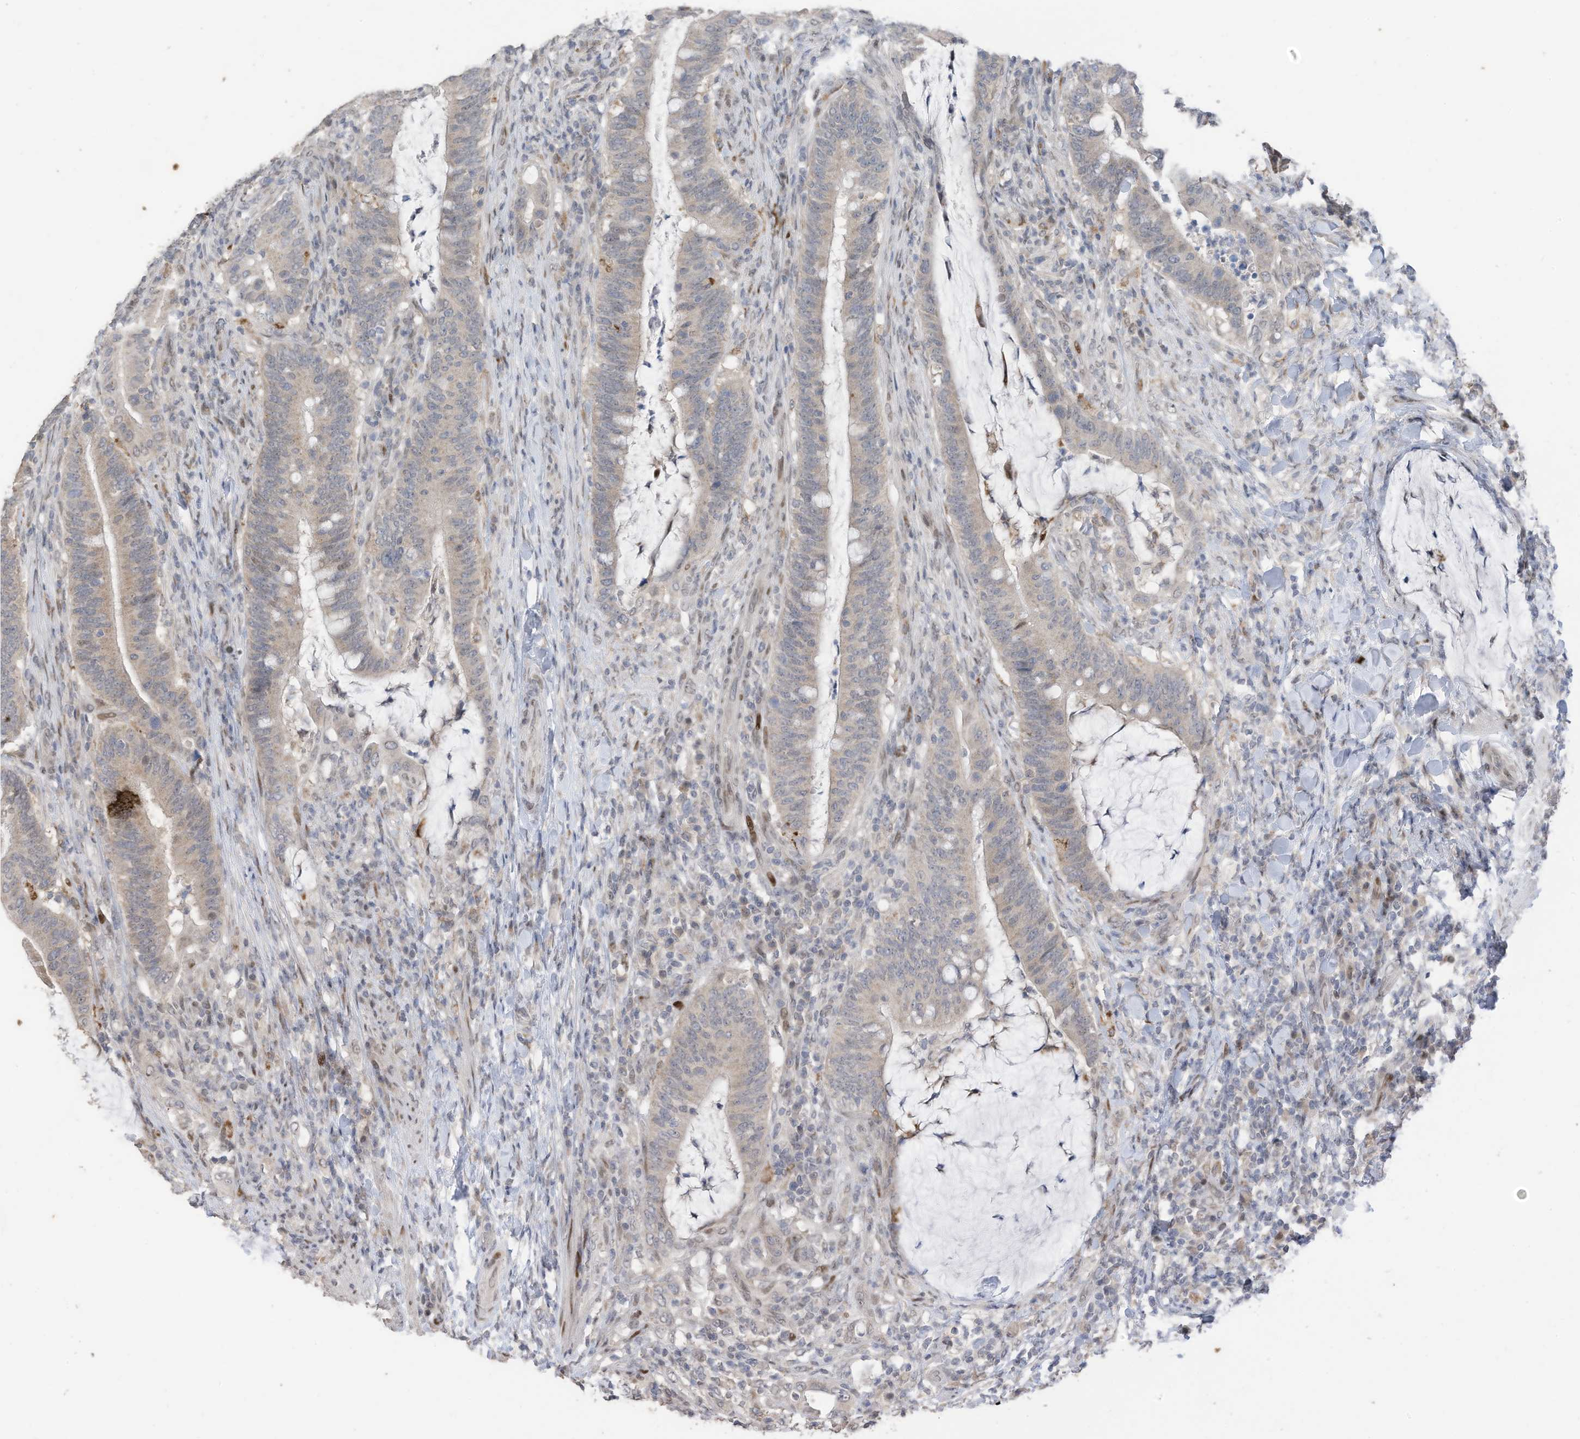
{"staining": {"intensity": "negative", "quantity": "none", "location": "none"}, "tissue": "colorectal cancer", "cell_type": "Tumor cells", "image_type": "cancer", "snomed": [{"axis": "morphology", "description": "Adenocarcinoma, NOS"}, {"axis": "topography", "description": "Colon"}], "caption": "Histopathology image shows no significant protein staining in tumor cells of colorectal cancer.", "gene": "RABL3", "patient": {"sex": "female", "age": 66}}